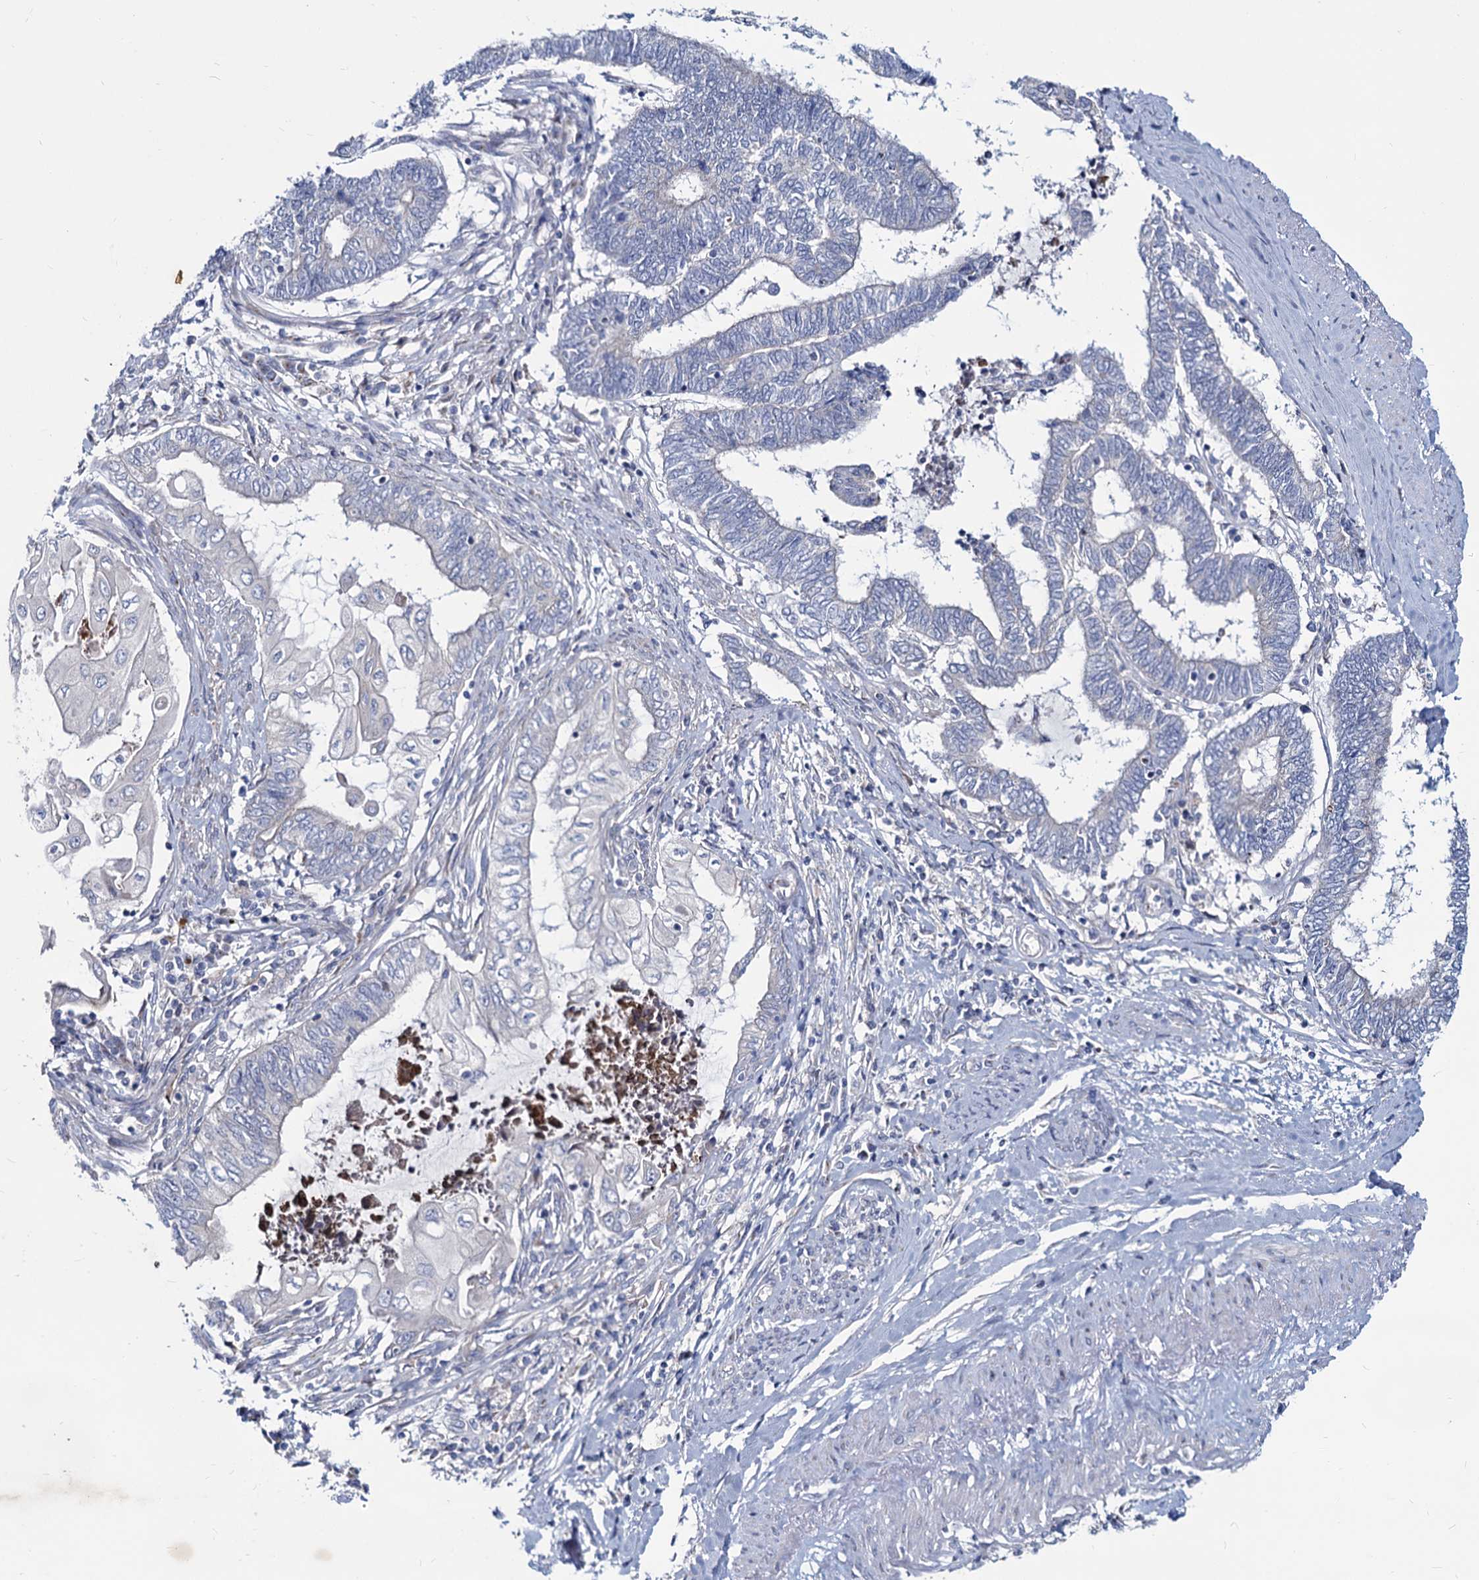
{"staining": {"intensity": "negative", "quantity": "none", "location": "none"}, "tissue": "endometrial cancer", "cell_type": "Tumor cells", "image_type": "cancer", "snomed": [{"axis": "morphology", "description": "Adenocarcinoma, NOS"}, {"axis": "topography", "description": "Uterus"}, {"axis": "topography", "description": "Endometrium"}], "caption": "The IHC histopathology image has no significant expression in tumor cells of endometrial adenocarcinoma tissue.", "gene": "AGBL4", "patient": {"sex": "female", "age": 70}}